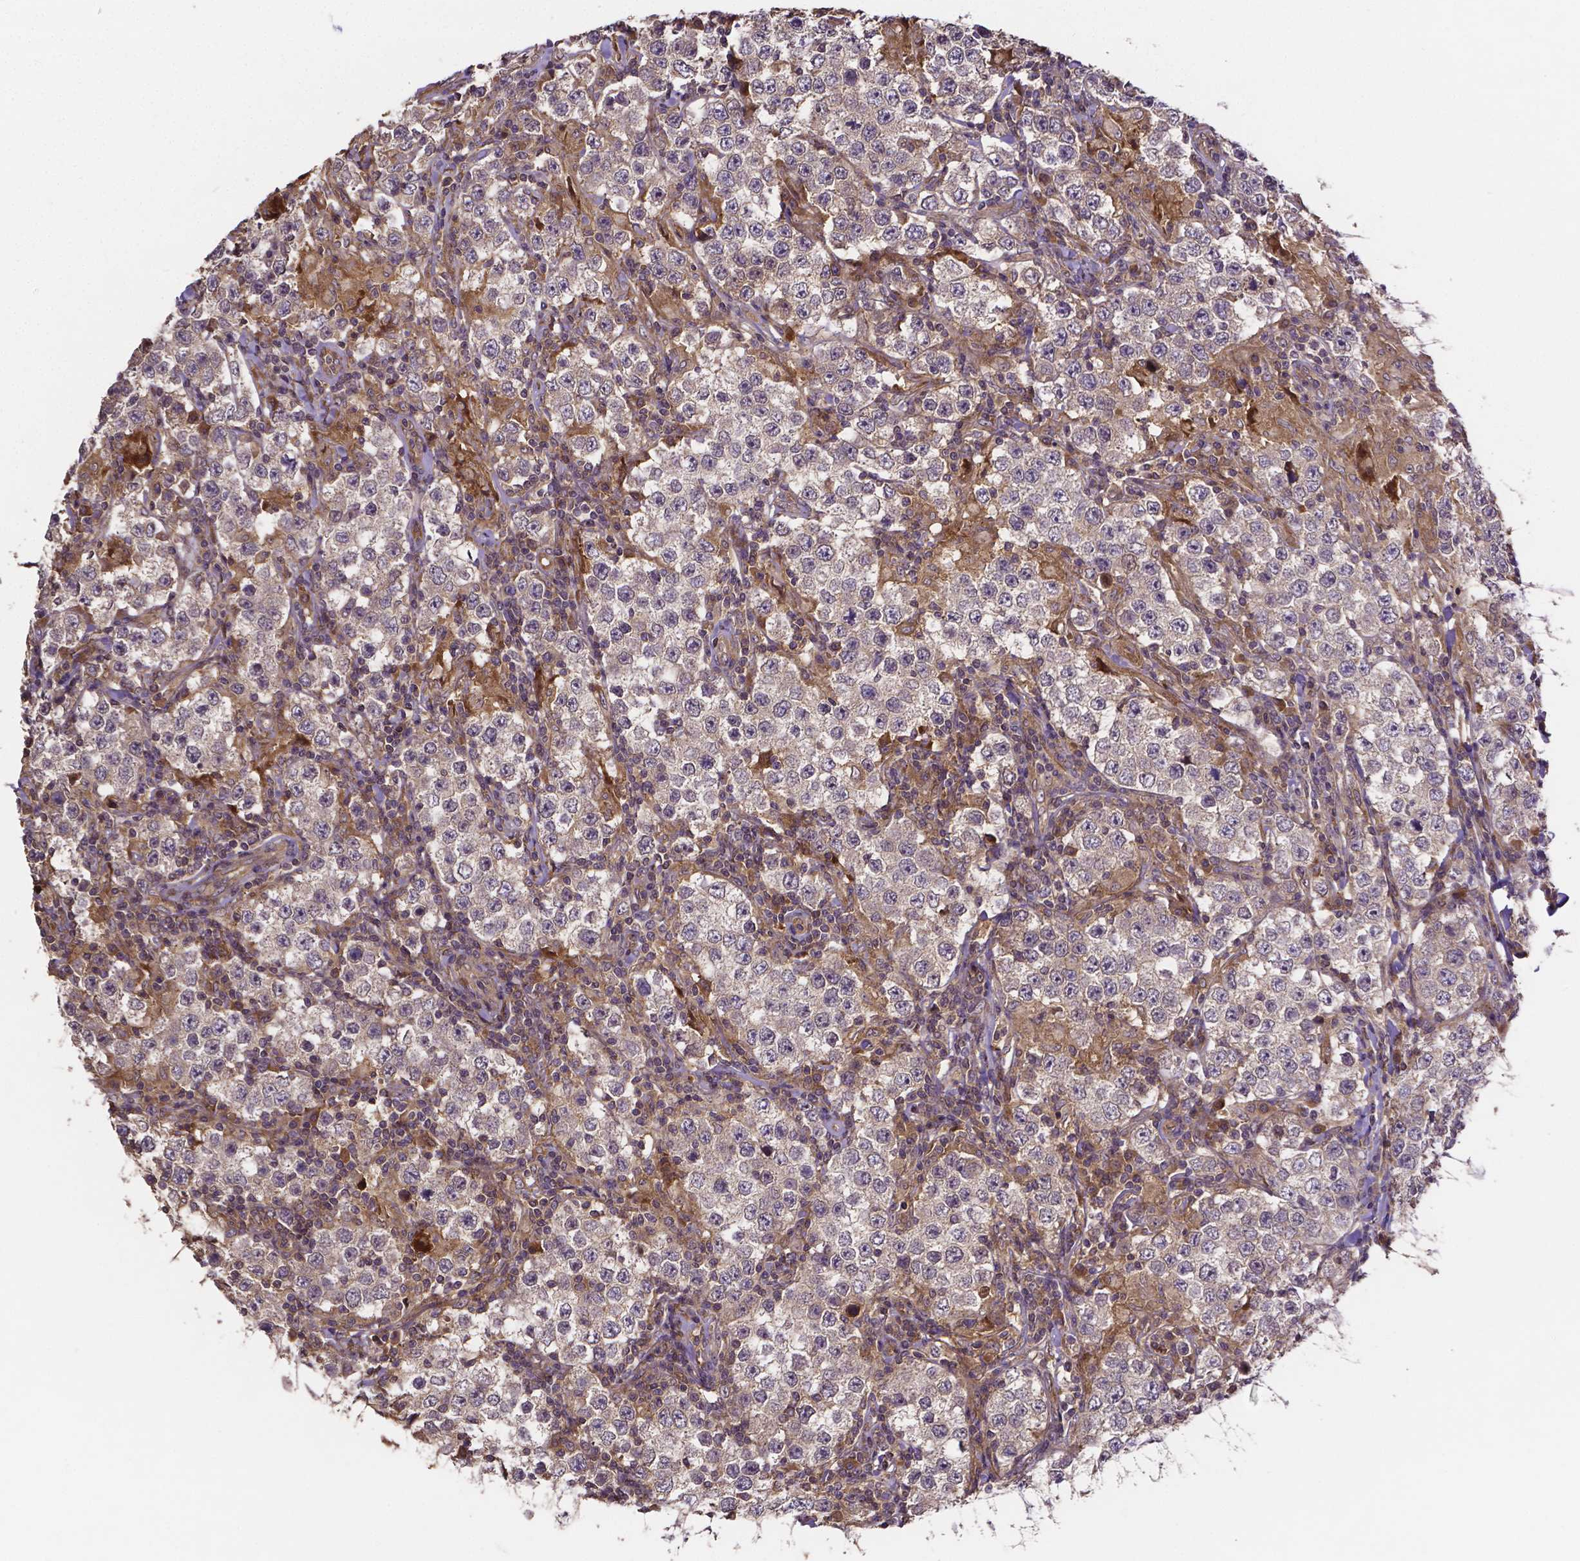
{"staining": {"intensity": "negative", "quantity": "none", "location": "none"}, "tissue": "testis cancer", "cell_type": "Tumor cells", "image_type": "cancer", "snomed": [{"axis": "morphology", "description": "Seminoma, NOS"}, {"axis": "morphology", "description": "Carcinoma, Embryonal, NOS"}, {"axis": "topography", "description": "Testis"}], "caption": "This is an immunohistochemistry (IHC) histopathology image of testis cancer (seminoma). There is no positivity in tumor cells.", "gene": "RNF123", "patient": {"sex": "male", "age": 41}}